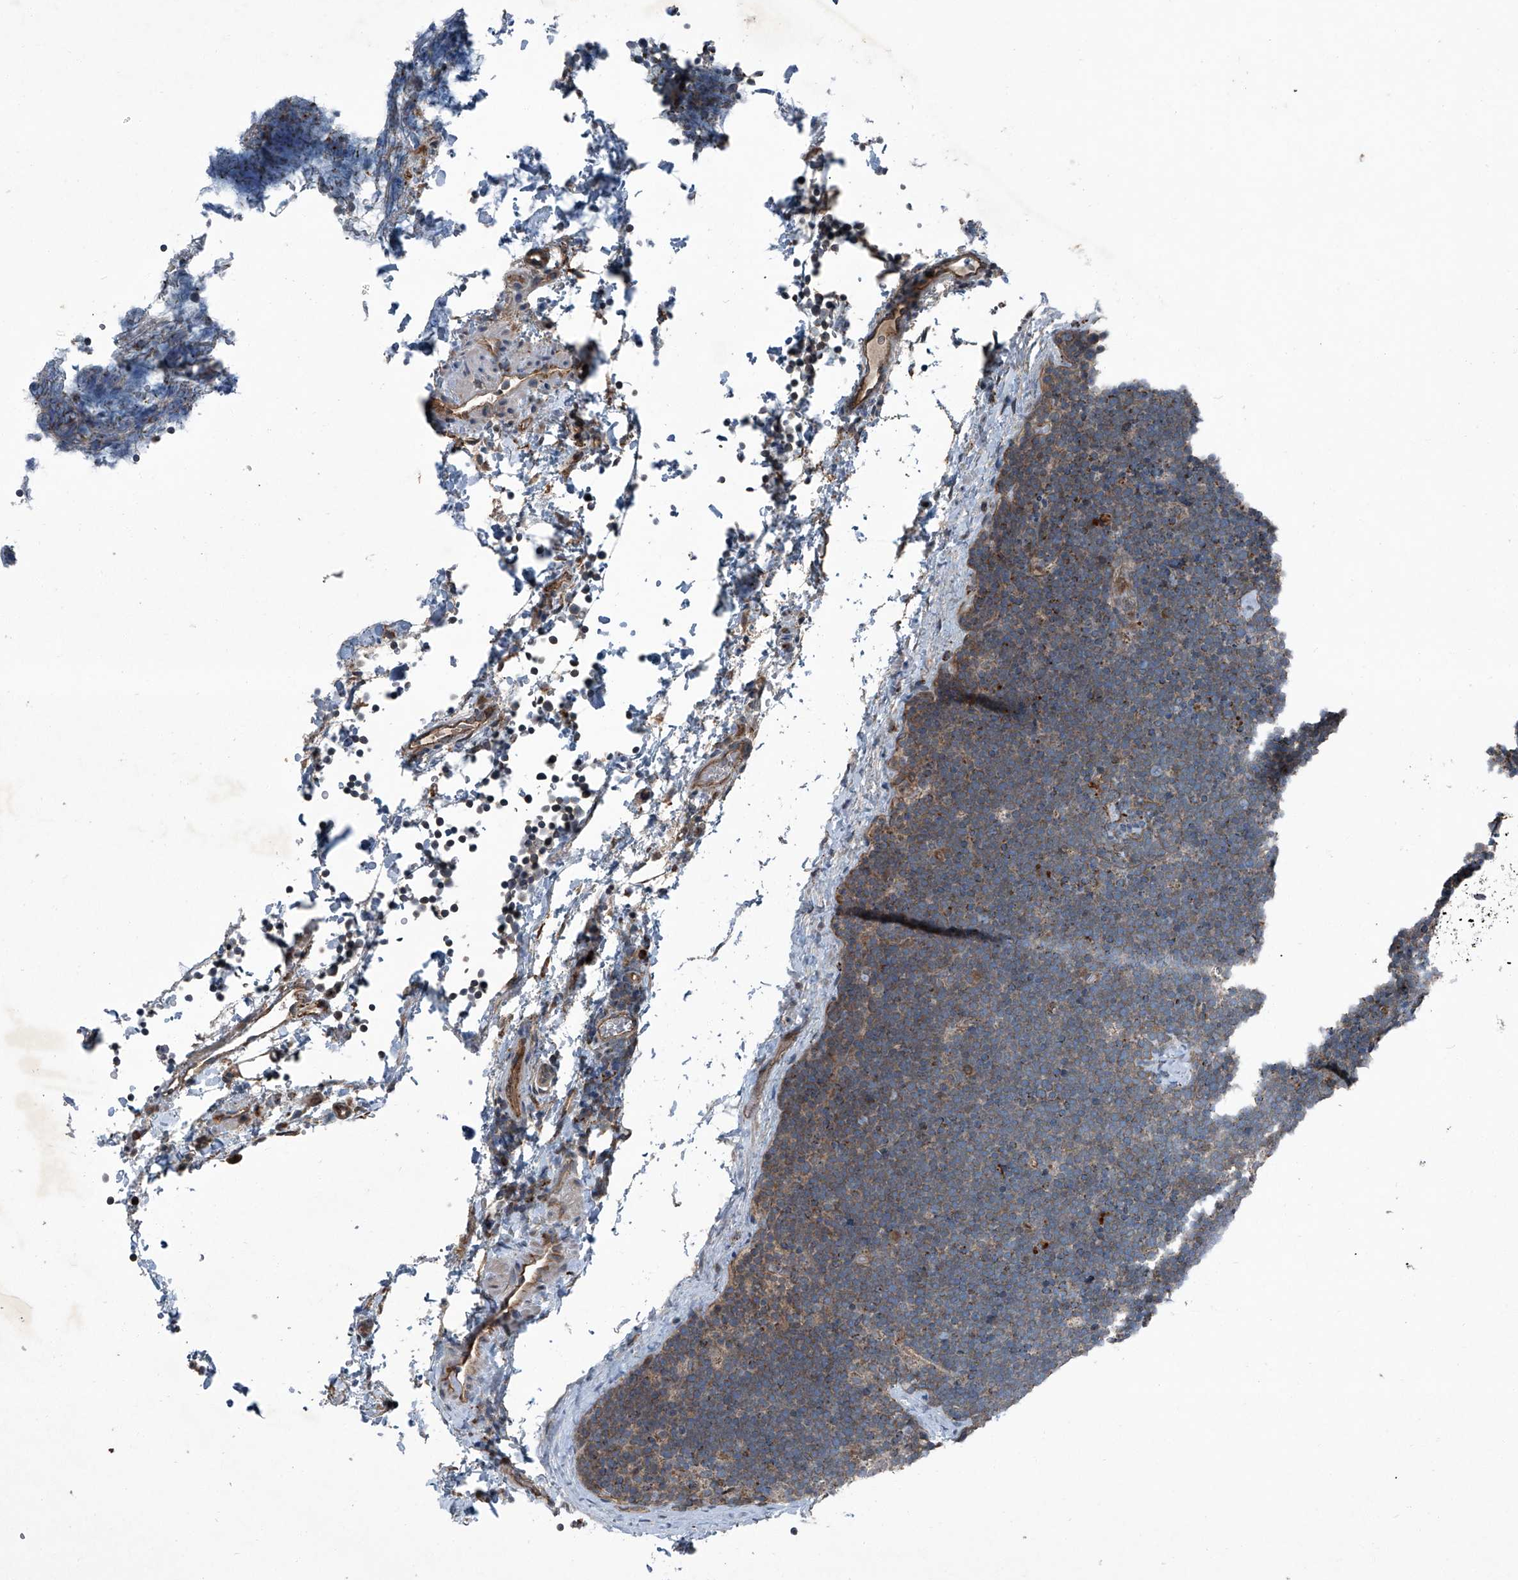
{"staining": {"intensity": "weak", "quantity": "<25%", "location": "cytoplasmic/membranous"}, "tissue": "lymphoma", "cell_type": "Tumor cells", "image_type": "cancer", "snomed": [{"axis": "morphology", "description": "Malignant lymphoma, non-Hodgkin's type, High grade"}, {"axis": "topography", "description": "Lymph node"}], "caption": "Immunohistochemical staining of human lymphoma demonstrates no significant expression in tumor cells.", "gene": "SENP2", "patient": {"sex": "male", "age": 13}}